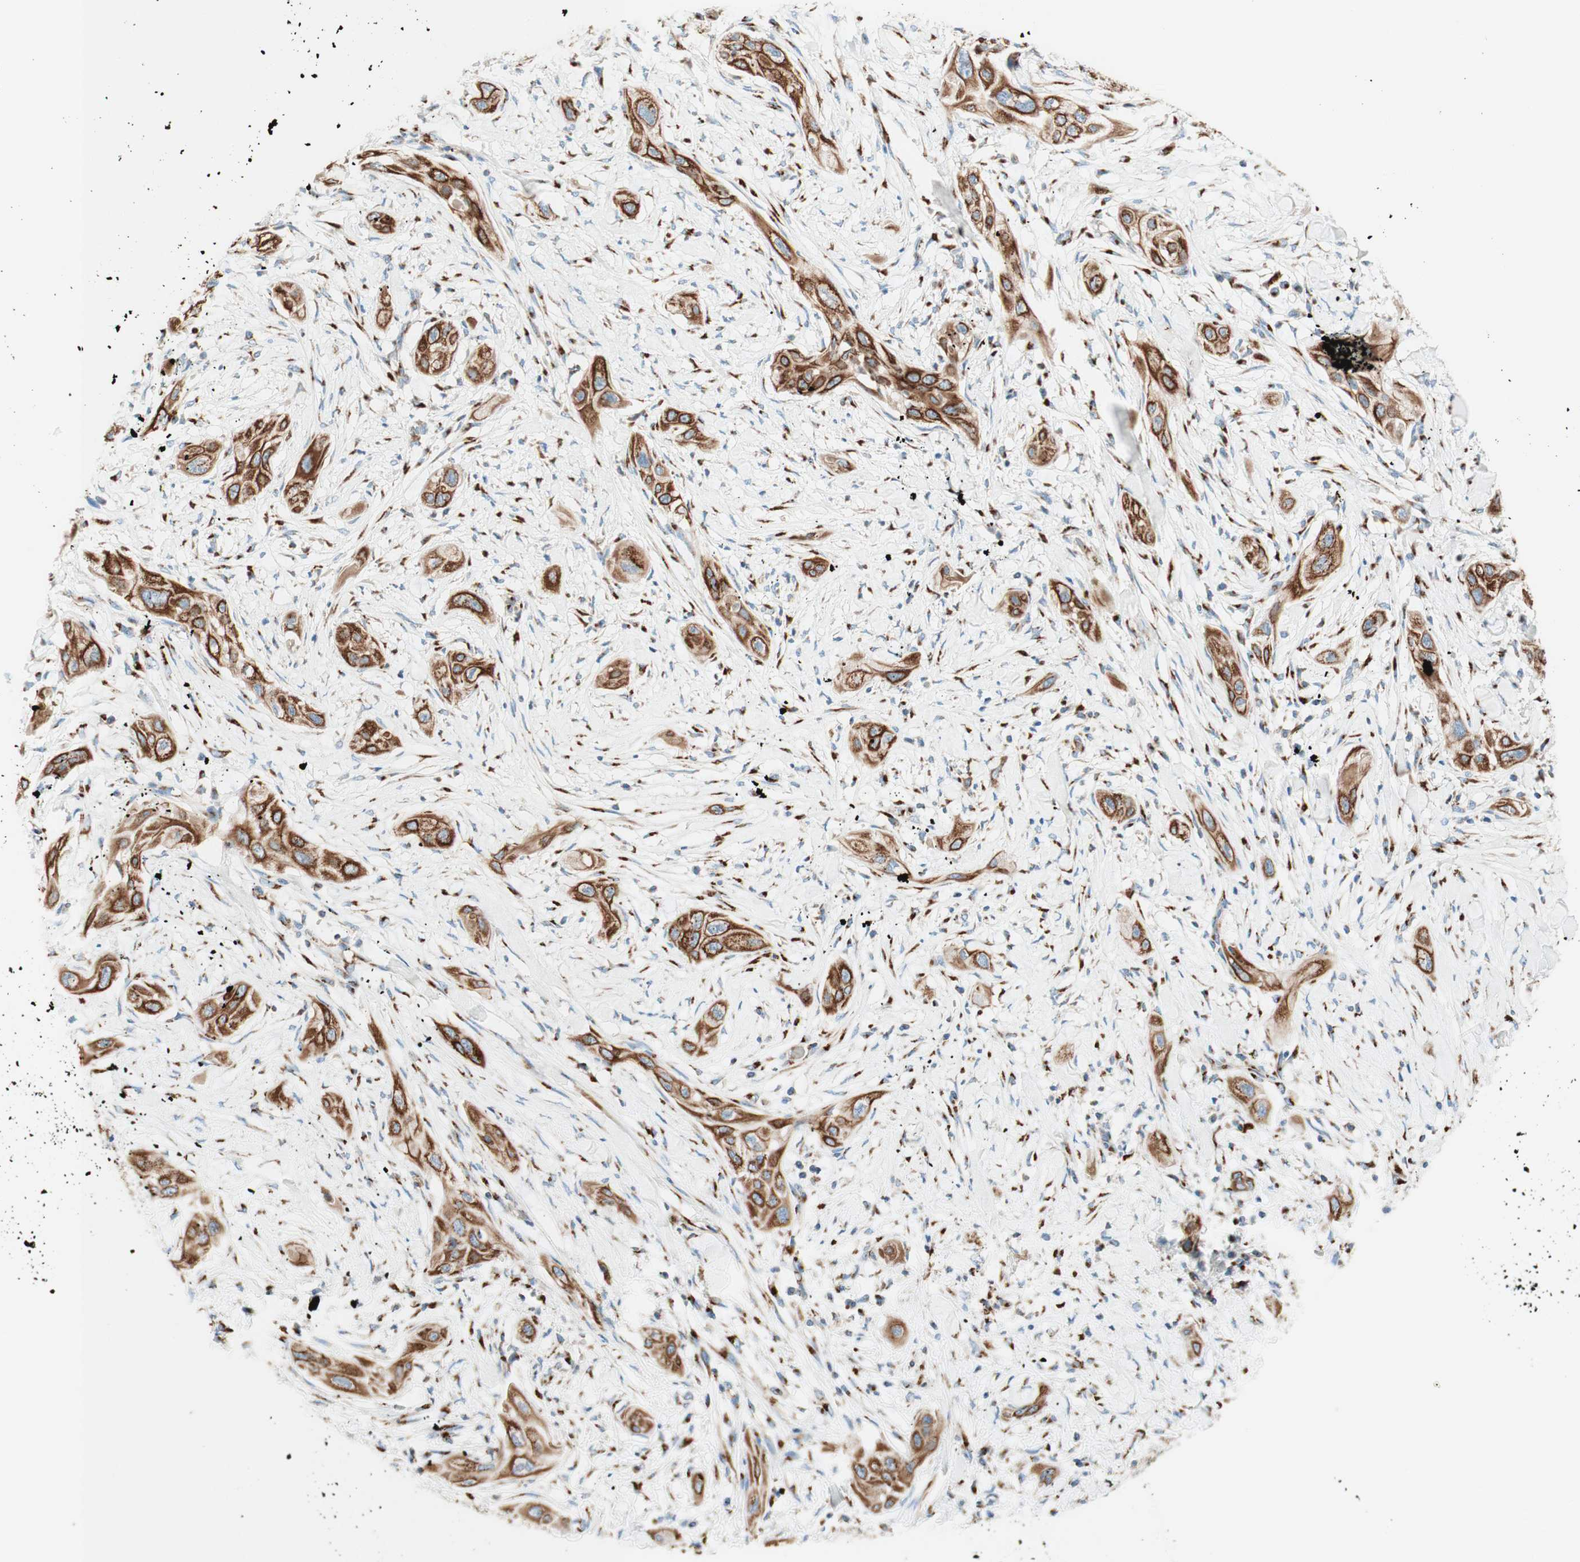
{"staining": {"intensity": "strong", "quantity": ">75%", "location": "cytoplasmic/membranous"}, "tissue": "lung cancer", "cell_type": "Tumor cells", "image_type": "cancer", "snomed": [{"axis": "morphology", "description": "Squamous cell carcinoma, NOS"}, {"axis": "topography", "description": "Lung"}], "caption": "A photomicrograph showing strong cytoplasmic/membranous expression in approximately >75% of tumor cells in lung cancer (squamous cell carcinoma), as visualized by brown immunohistochemical staining.", "gene": "GOLGB1", "patient": {"sex": "female", "age": 47}}